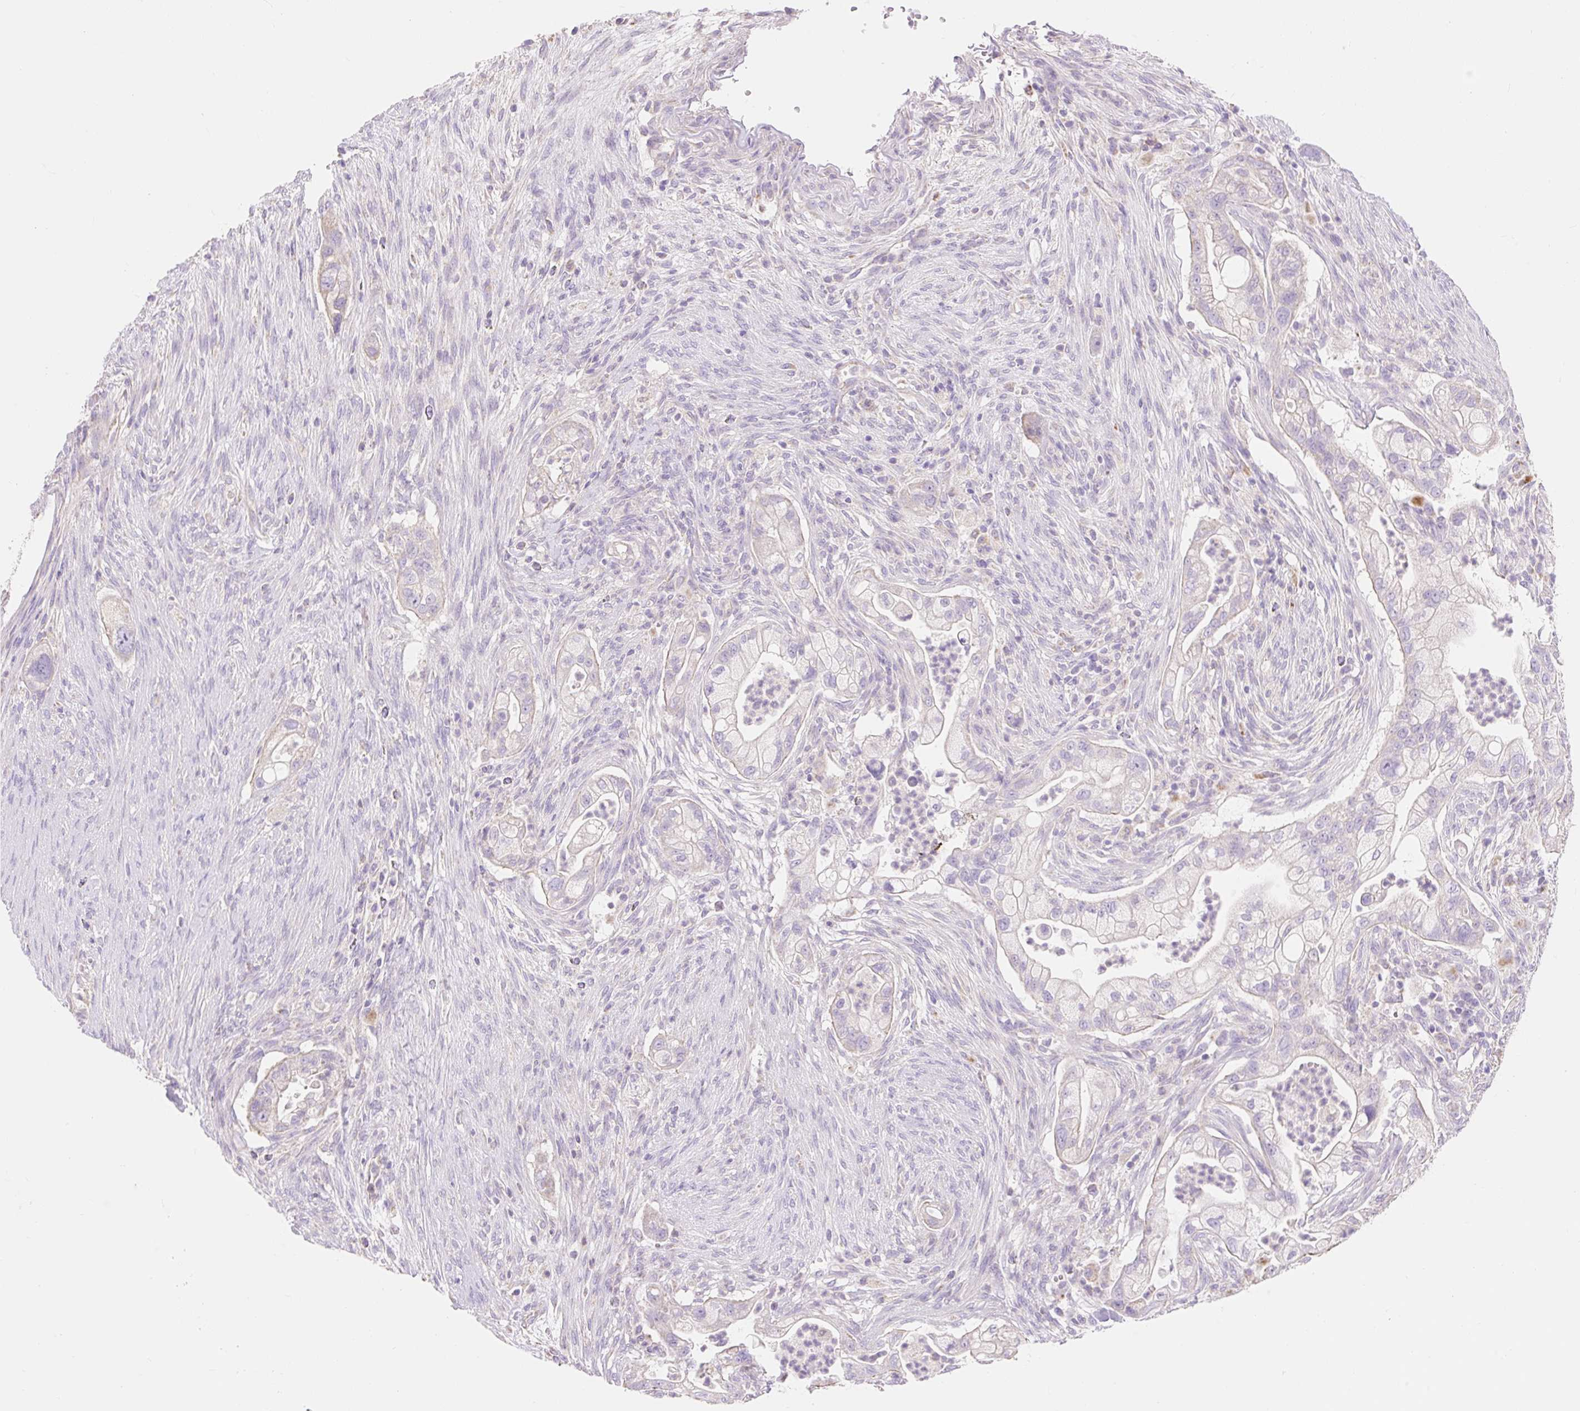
{"staining": {"intensity": "negative", "quantity": "none", "location": "none"}, "tissue": "pancreatic cancer", "cell_type": "Tumor cells", "image_type": "cancer", "snomed": [{"axis": "morphology", "description": "Adenocarcinoma, NOS"}, {"axis": "topography", "description": "Pancreas"}], "caption": "Pancreatic cancer stained for a protein using immunohistochemistry demonstrates no staining tumor cells.", "gene": "DHX35", "patient": {"sex": "male", "age": 44}}